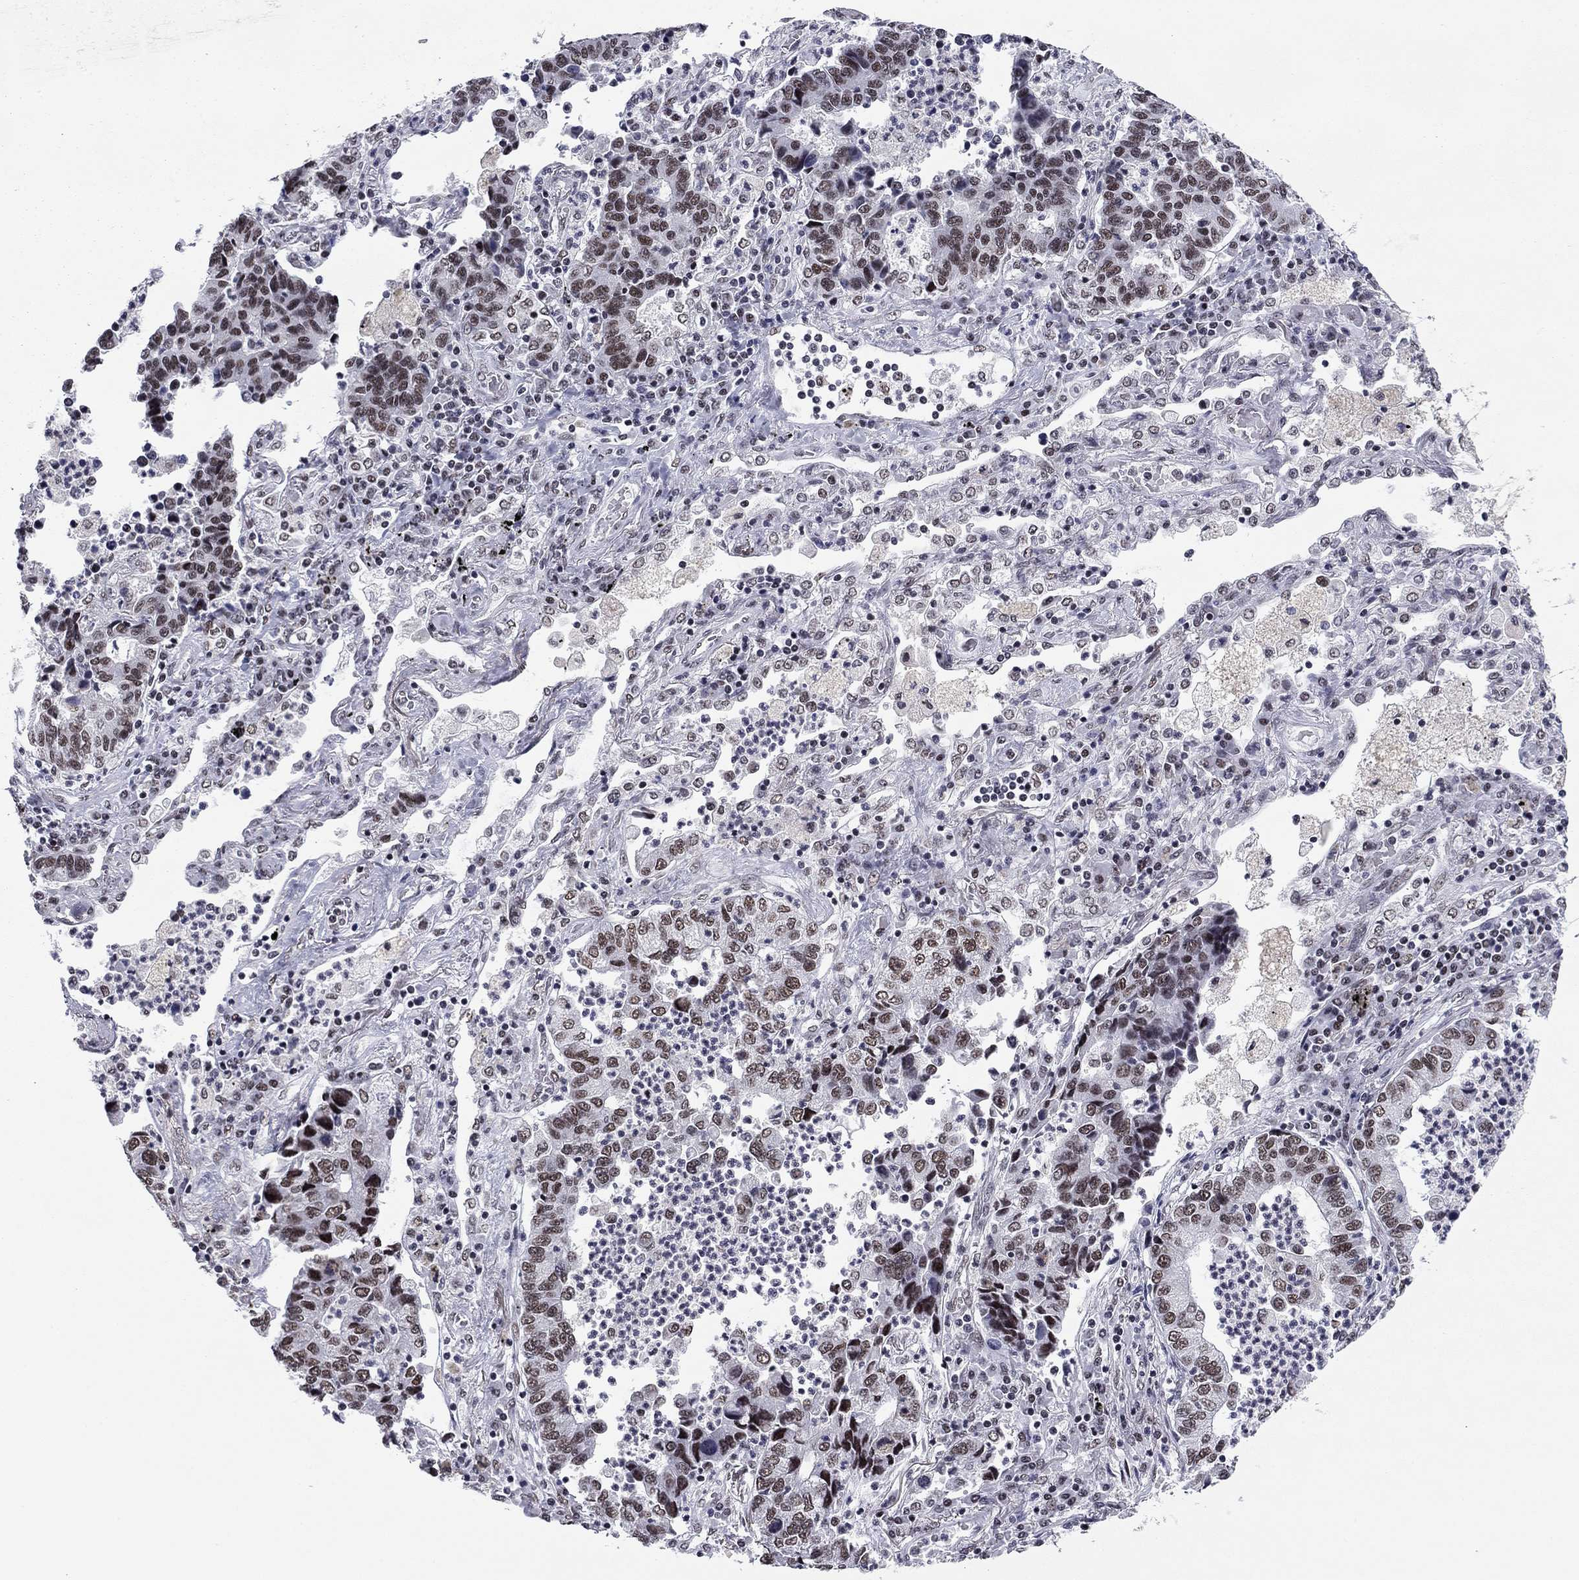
{"staining": {"intensity": "moderate", "quantity": ">75%", "location": "nuclear"}, "tissue": "lung cancer", "cell_type": "Tumor cells", "image_type": "cancer", "snomed": [{"axis": "morphology", "description": "Adenocarcinoma, NOS"}, {"axis": "topography", "description": "Lung"}], "caption": "Immunohistochemistry photomicrograph of human lung adenocarcinoma stained for a protein (brown), which demonstrates medium levels of moderate nuclear positivity in approximately >75% of tumor cells.", "gene": "ETV5", "patient": {"sex": "female", "age": 57}}